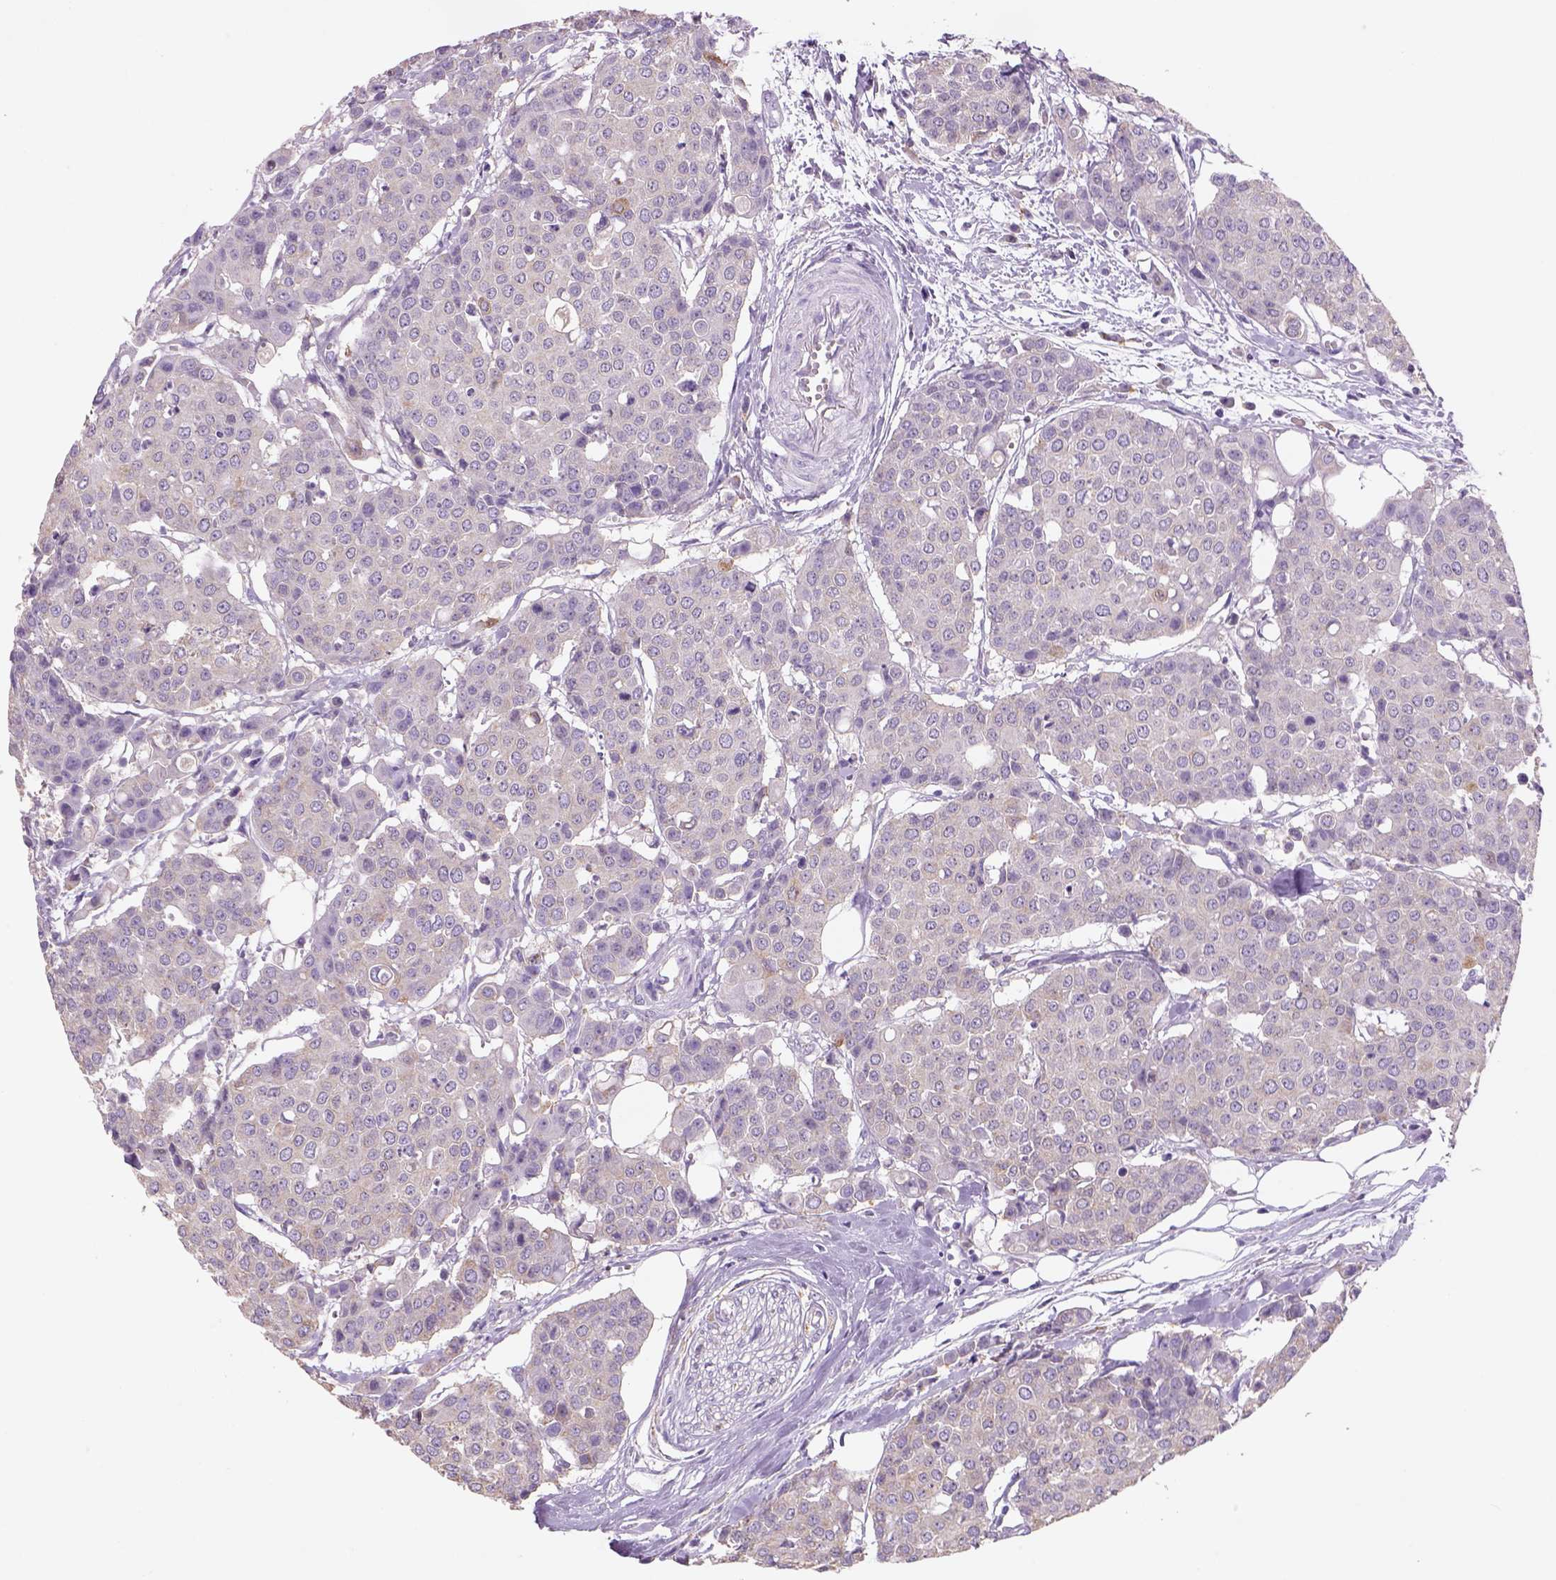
{"staining": {"intensity": "weak", "quantity": "25%-75%", "location": "cytoplasmic/membranous"}, "tissue": "carcinoid", "cell_type": "Tumor cells", "image_type": "cancer", "snomed": [{"axis": "morphology", "description": "Carcinoid, malignant, NOS"}, {"axis": "topography", "description": "Colon"}], "caption": "Immunohistochemistry (DAB (3,3'-diaminobenzidine)) staining of human carcinoid displays weak cytoplasmic/membranous protein expression in about 25%-75% of tumor cells.", "gene": "NAALAD2", "patient": {"sex": "male", "age": 81}}